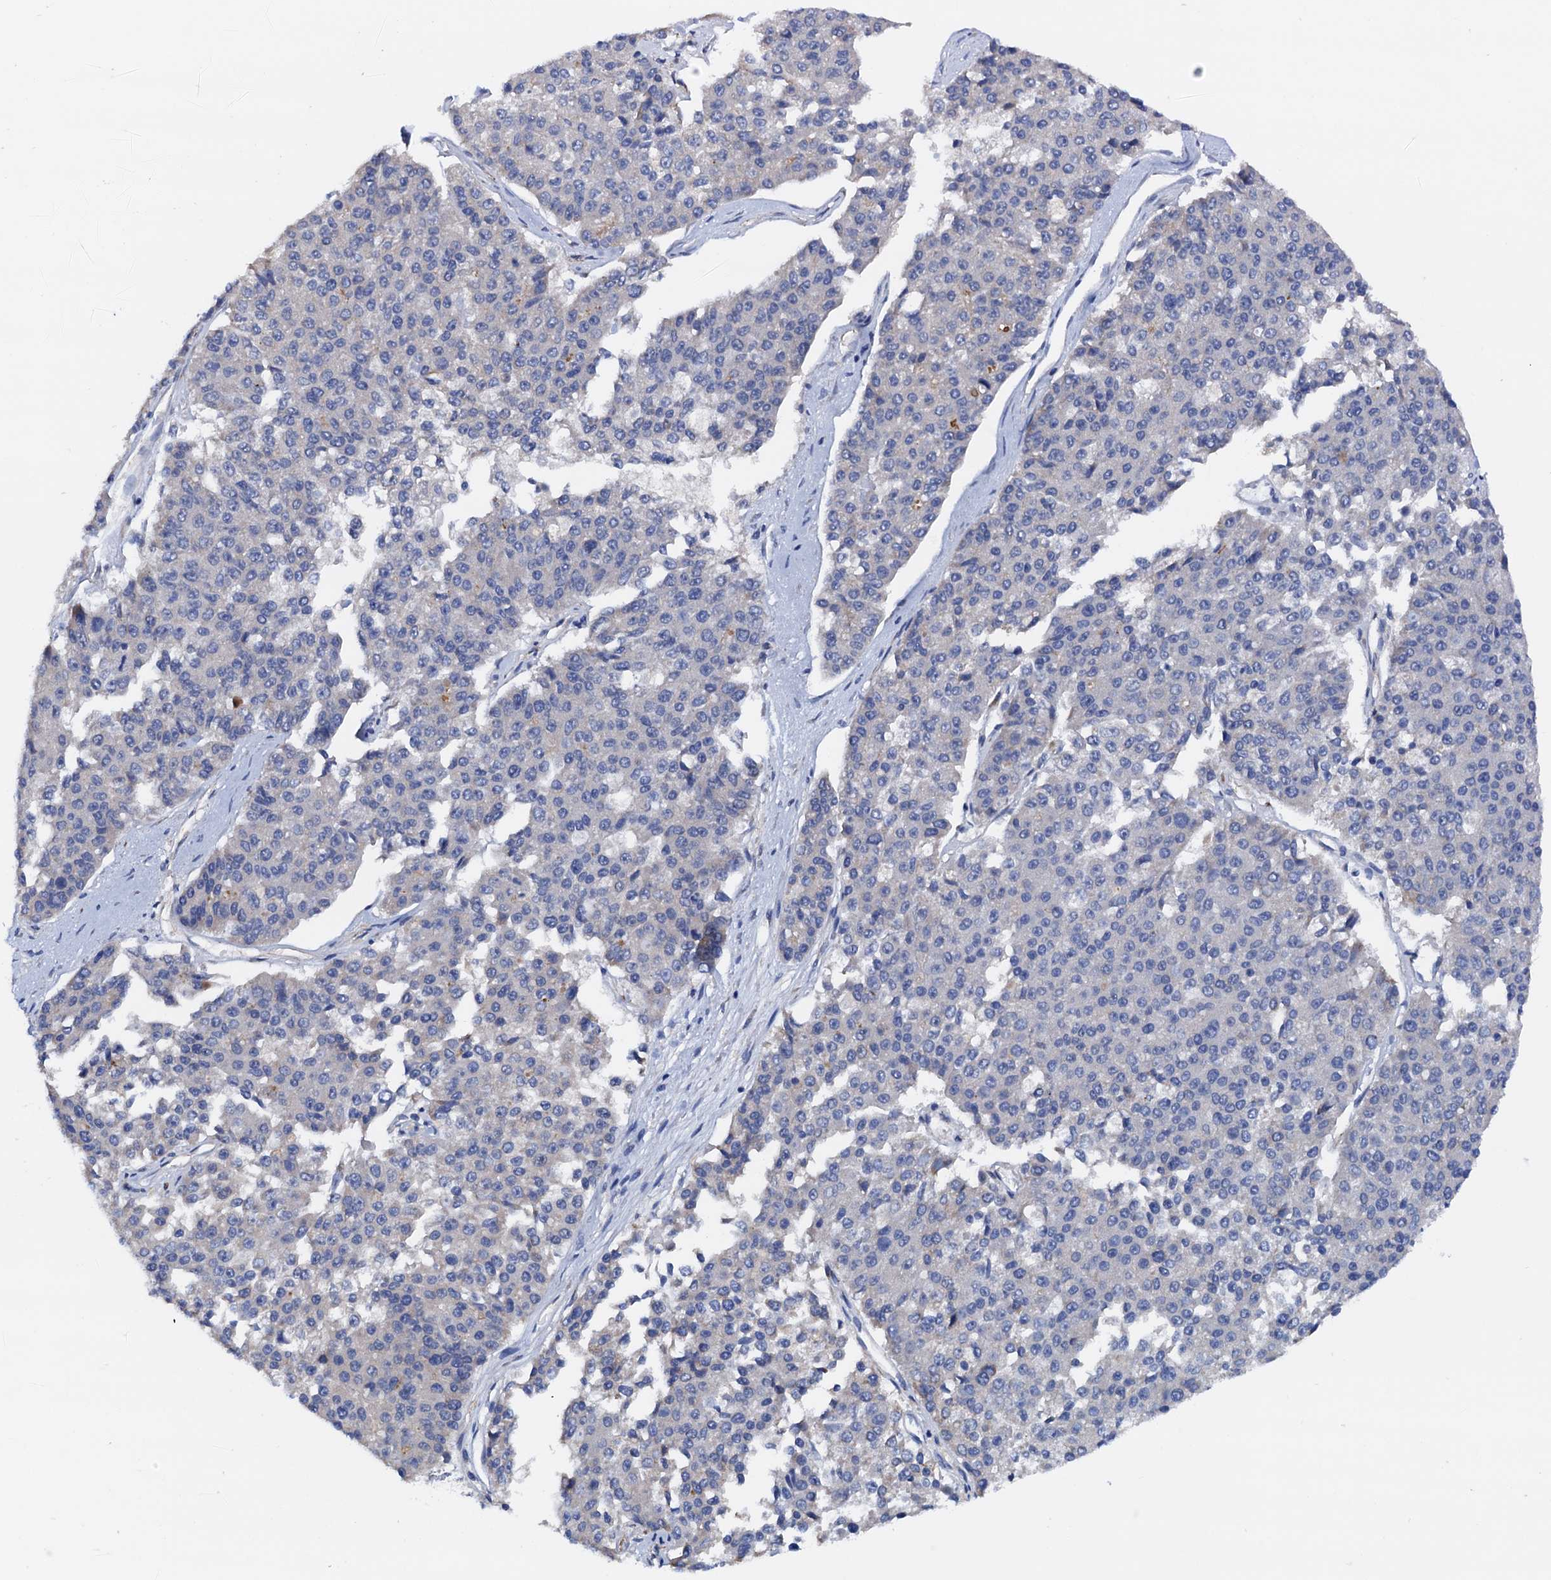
{"staining": {"intensity": "negative", "quantity": "none", "location": "none"}, "tissue": "pancreatic cancer", "cell_type": "Tumor cells", "image_type": "cancer", "snomed": [{"axis": "morphology", "description": "Adenocarcinoma, NOS"}, {"axis": "topography", "description": "Pancreas"}], "caption": "Tumor cells show no significant protein expression in adenocarcinoma (pancreatic).", "gene": "RASSF9", "patient": {"sex": "male", "age": 50}}